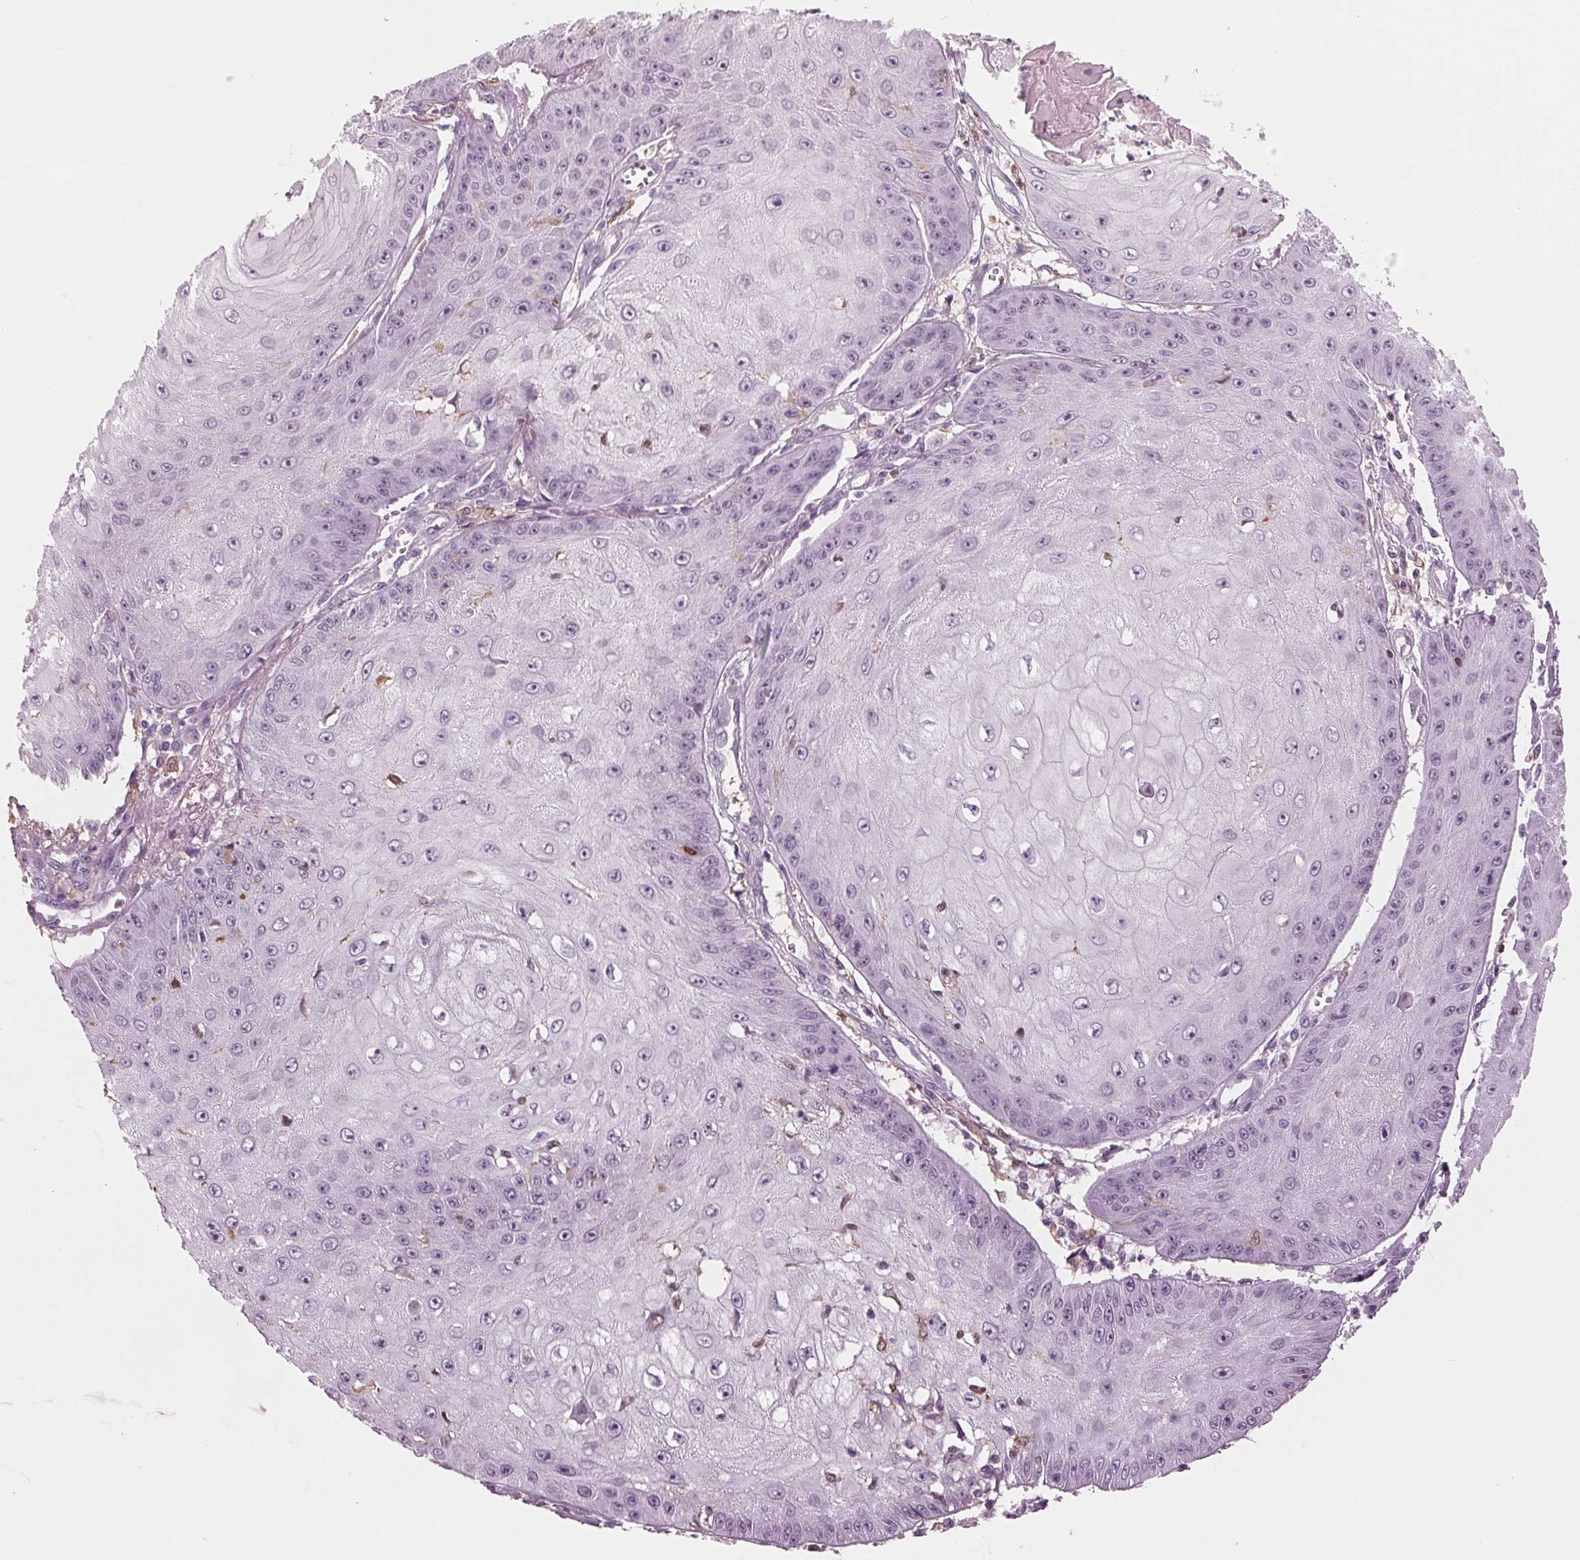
{"staining": {"intensity": "negative", "quantity": "none", "location": "none"}, "tissue": "skin cancer", "cell_type": "Tumor cells", "image_type": "cancer", "snomed": [{"axis": "morphology", "description": "Squamous cell carcinoma, NOS"}, {"axis": "topography", "description": "Skin"}], "caption": "High power microscopy histopathology image of an immunohistochemistry histopathology image of squamous cell carcinoma (skin), revealing no significant positivity in tumor cells. Nuclei are stained in blue.", "gene": "BTLA", "patient": {"sex": "male", "age": 70}}